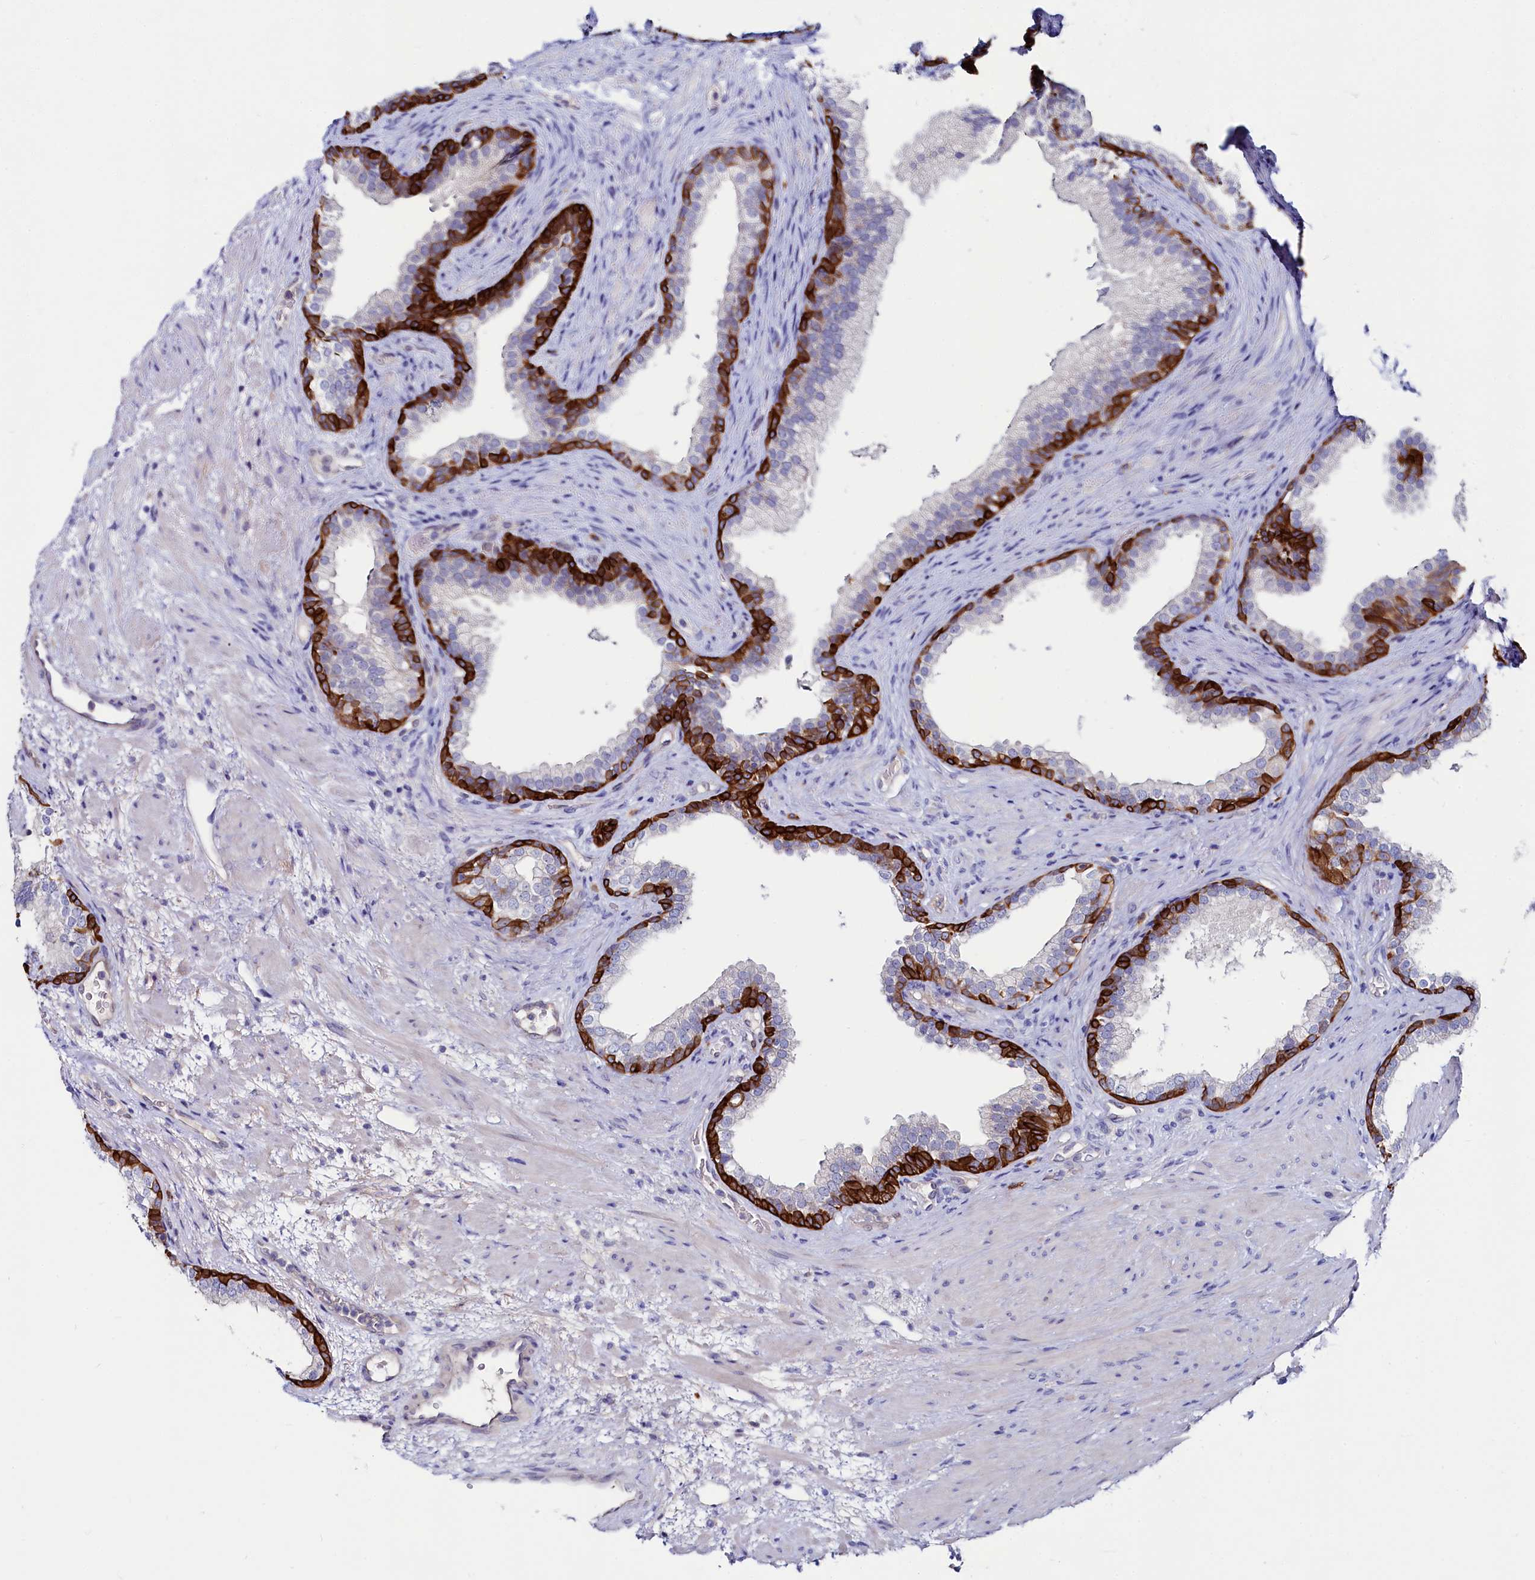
{"staining": {"intensity": "strong", "quantity": "25%-75%", "location": "cytoplasmic/membranous"}, "tissue": "prostate", "cell_type": "Glandular cells", "image_type": "normal", "snomed": [{"axis": "morphology", "description": "Normal tissue, NOS"}, {"axis": "topography", "description": "Prostate"}], "caption": "This image reveals immunohistochemistry (IHC) staining of unremarkable human prostate, with high strong cytoplasmic/membranous positivity in approximately 25%-75% of glandular cells.", "gene": "ASTE1", "patient": {"sex": "male", "age": 76}}